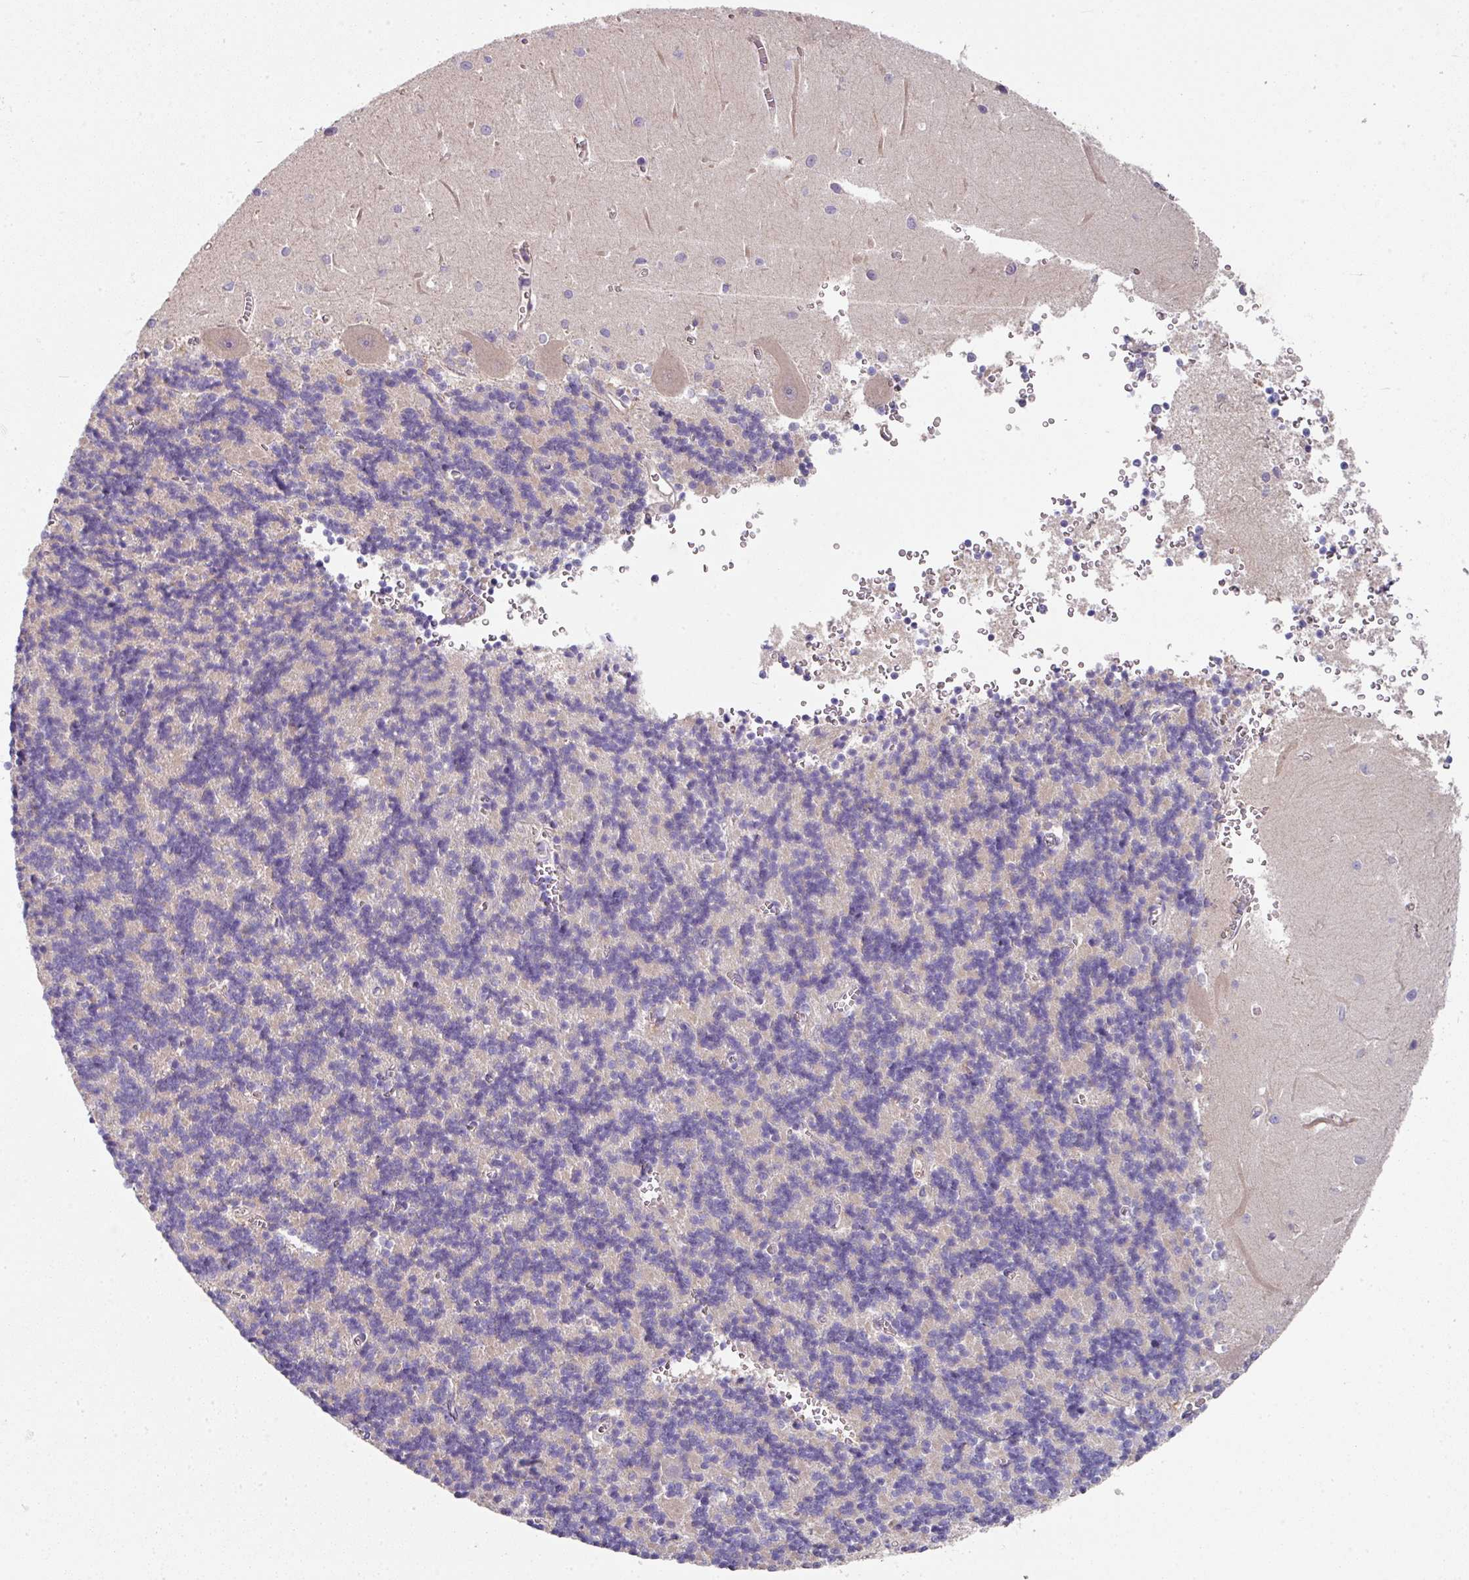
{"staining": {"intensity": "negative", "quantity": "none", "location": "none"}, "tissue": "cerebellum", "cell_type": "Cells in granular layer", "image_type": "normal", "snomed": [{"axis": "morphology", "description": "Normal tissue, NOS"}, {"axis": "topography", "description": "Cerebellum"}], "caption": "The micrograph displays no significant staining in cells in granular layer of cerebellum. The staining is performed using DAB brown chromogen with nuclei counter-stained in using hematoxylin.", "gene": "C4orf48", "patient": {"sex": "male", "age": 37}}